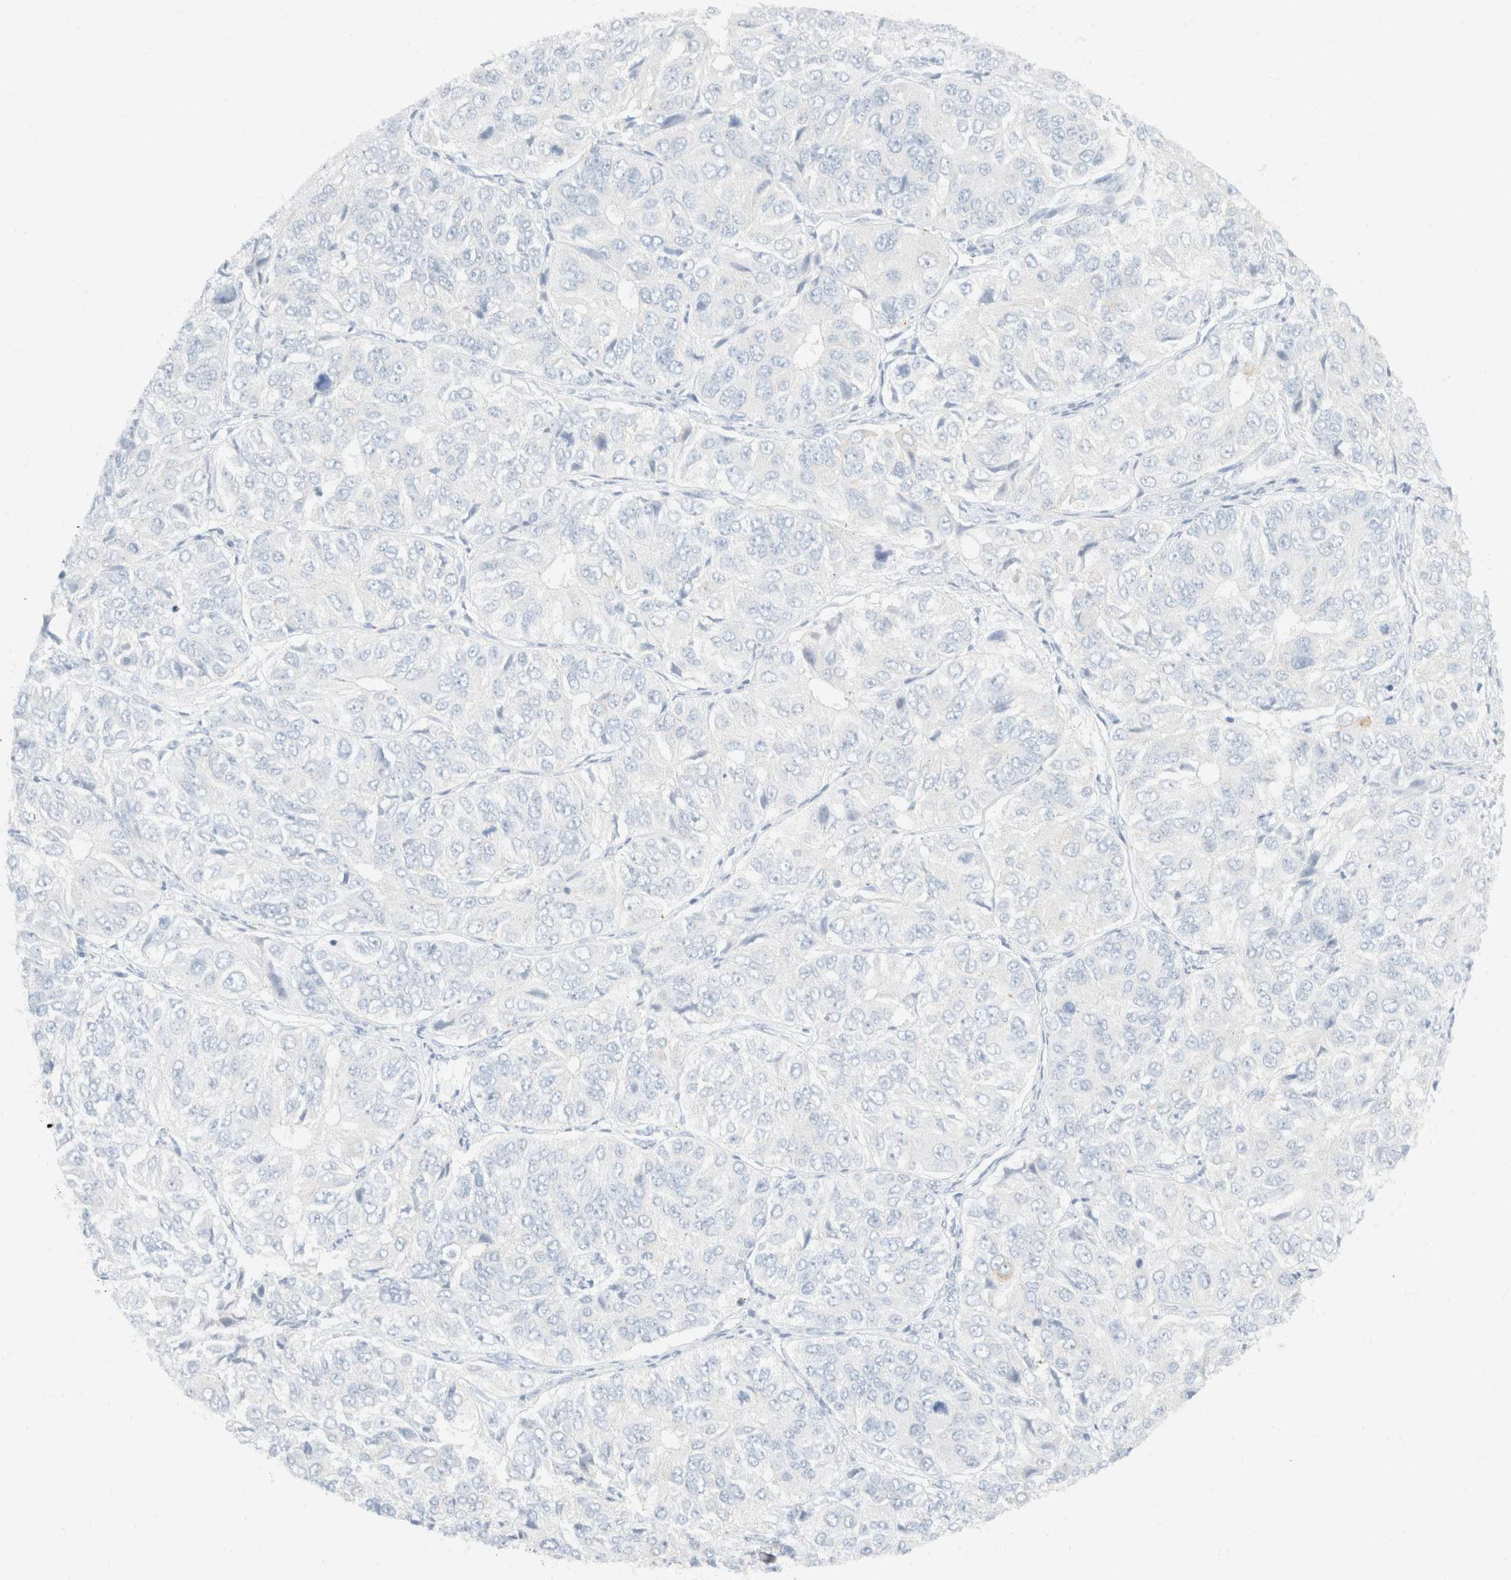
{"staining": {"intensity": "negative", "quantity": "none", "location": "none"}, "tissue": "ovarian cancer", "cell_type": "Tumor cells", "image_type": "cancer", "snomed": [{"axis": "morphology", "description": "Carcinoma, endometroid"}, {"axis": "topography", "description": "Ovary"}], "caption": "Tumor cells show no significant staining in ovarian endometroid carcinoma. Brightfield microscopy of immunohistochemistry stained with DAB (brown) and hematoxylin (blue), captured at high magnification.", "gene": "SH3GLB2", "patient": {"sex": "female", "age": 51}}